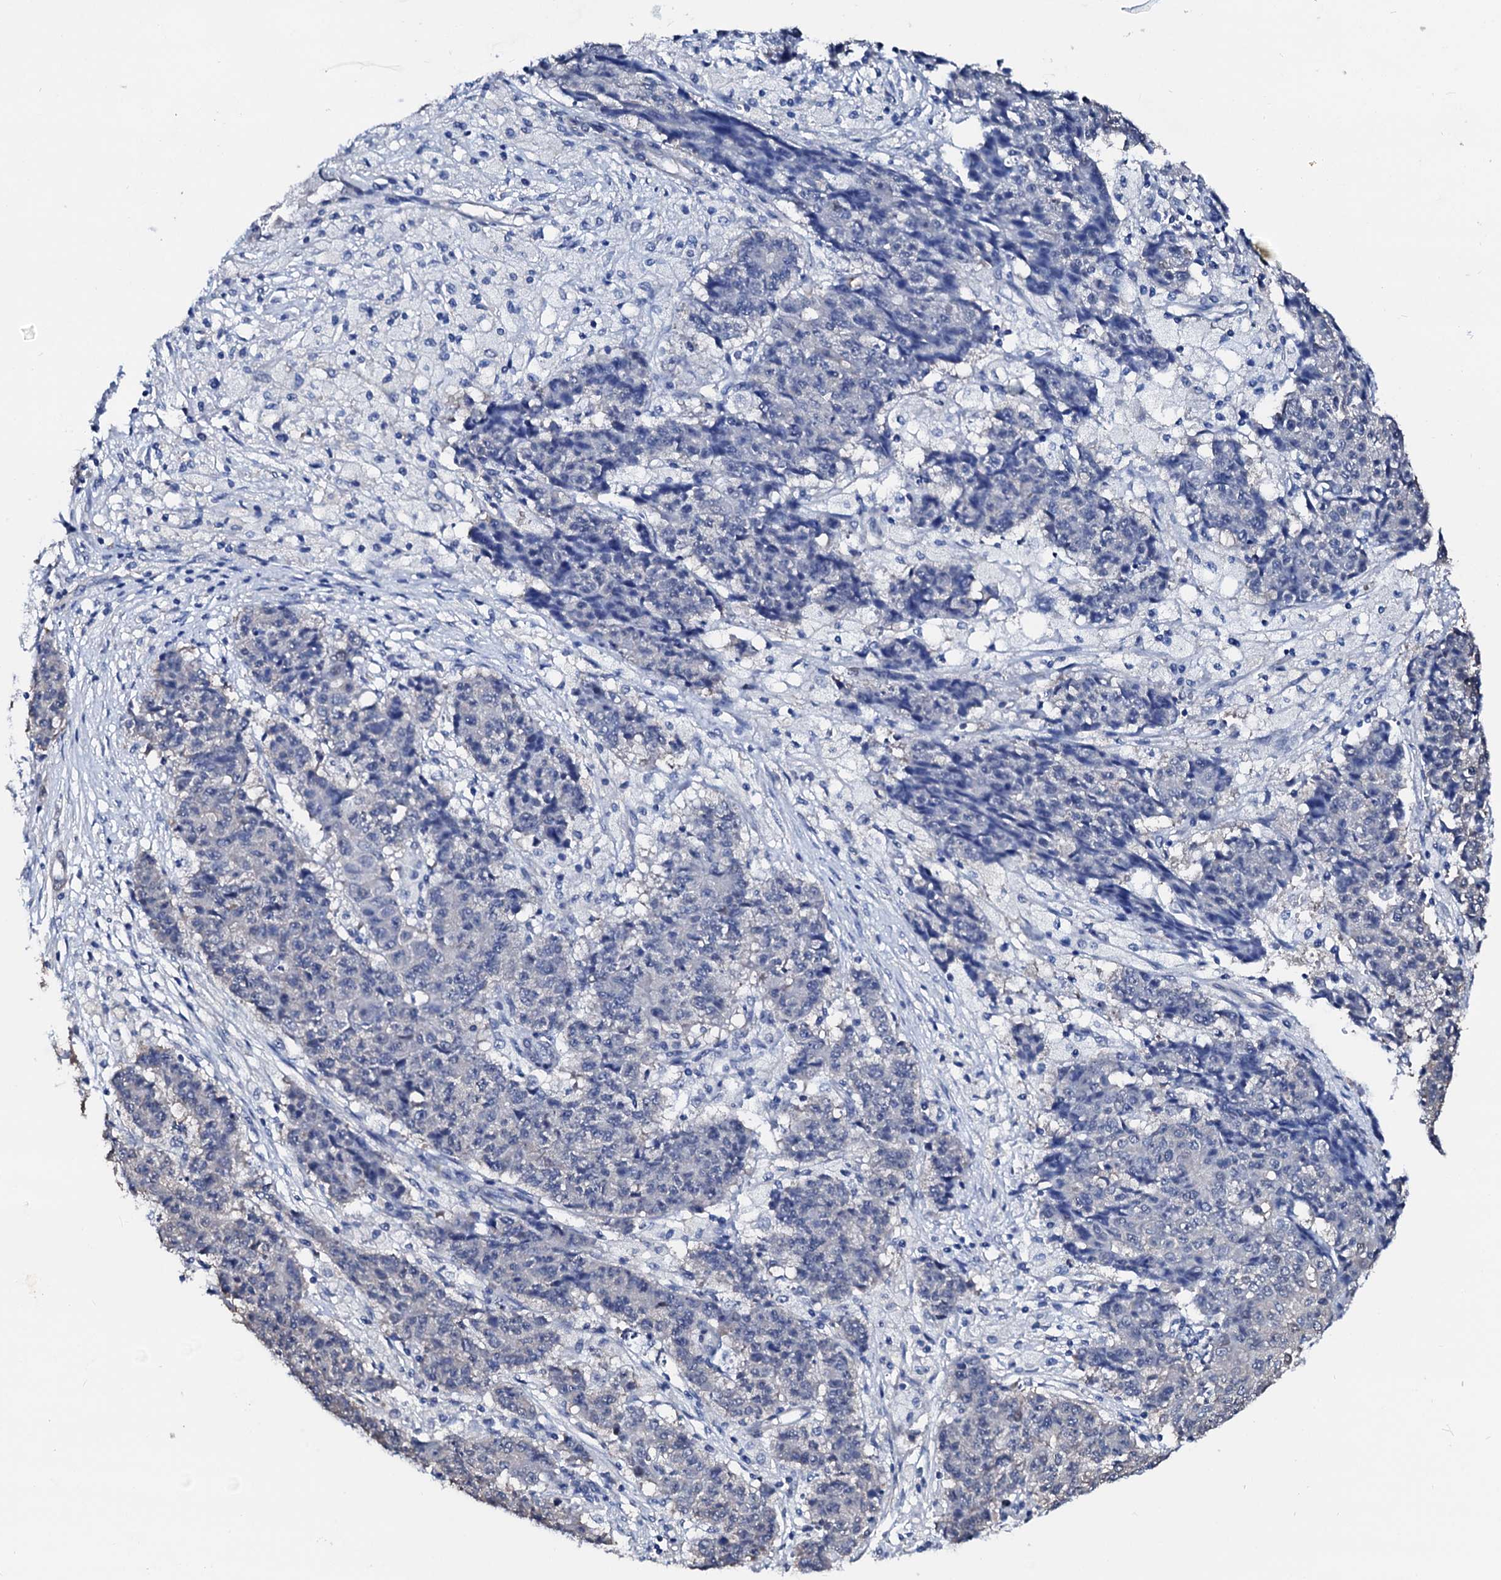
{"staining": {"intensity": "negative", "quantity": "none", "location": "none"}, "tissue": "ovarian cancer", "cell_type": "Tumor cells", "image_type": "cancer", "snomed": [{"axis": "morphology", "description": "Carcinoma, endometroid"}, {"axis": "topography", "description": "Ovary"}], "caption": "A photomicrograph of human ovarian endometroid carcinoma is negative for staining in tumor cells.", "gene": "CSN2", "patient": {"sex": "female", "age": 42}}